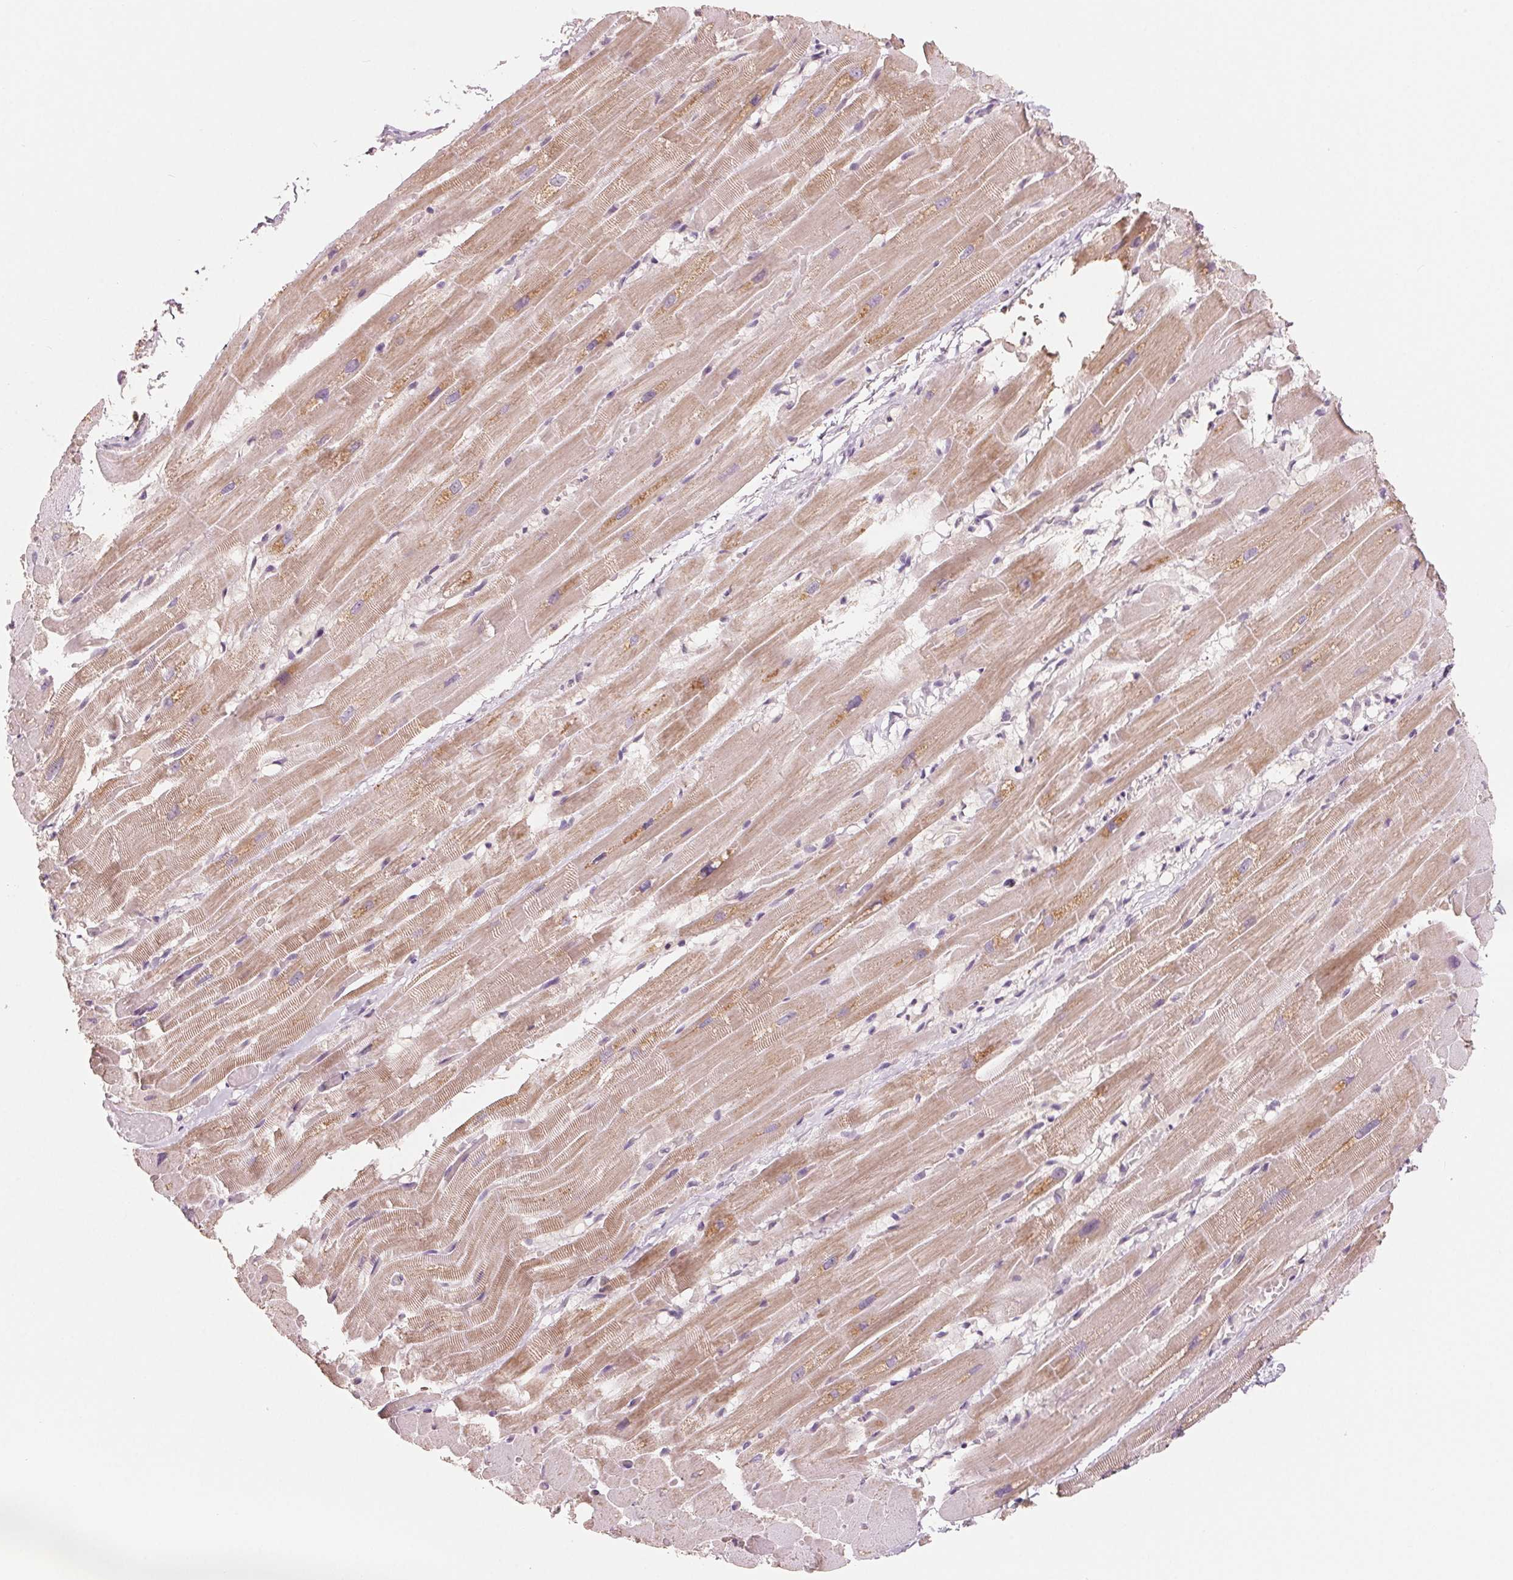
{"staining": {"intensity": "weak", "quantity": ">75%", "location": "cytoplasmic/membranous"}, "tissue": "heart muscle", "cell_type": "Cardiomyocytes", "image_type": "normal", "snomed": [{"axis": "morphology", "description": "Normal tissue, NOS"}, {"axis": "topography", "description": "Heart"}], "caption": "DAB (3,3'-diaminobenzidine) immunohistochemical staining of normal human heart muscle shows weak cytoplasmic/membranous protein staining in about >75% of cardiomyocytes.", "gene": "AQP8", "patient": {"sex": "male", "age": 37}}